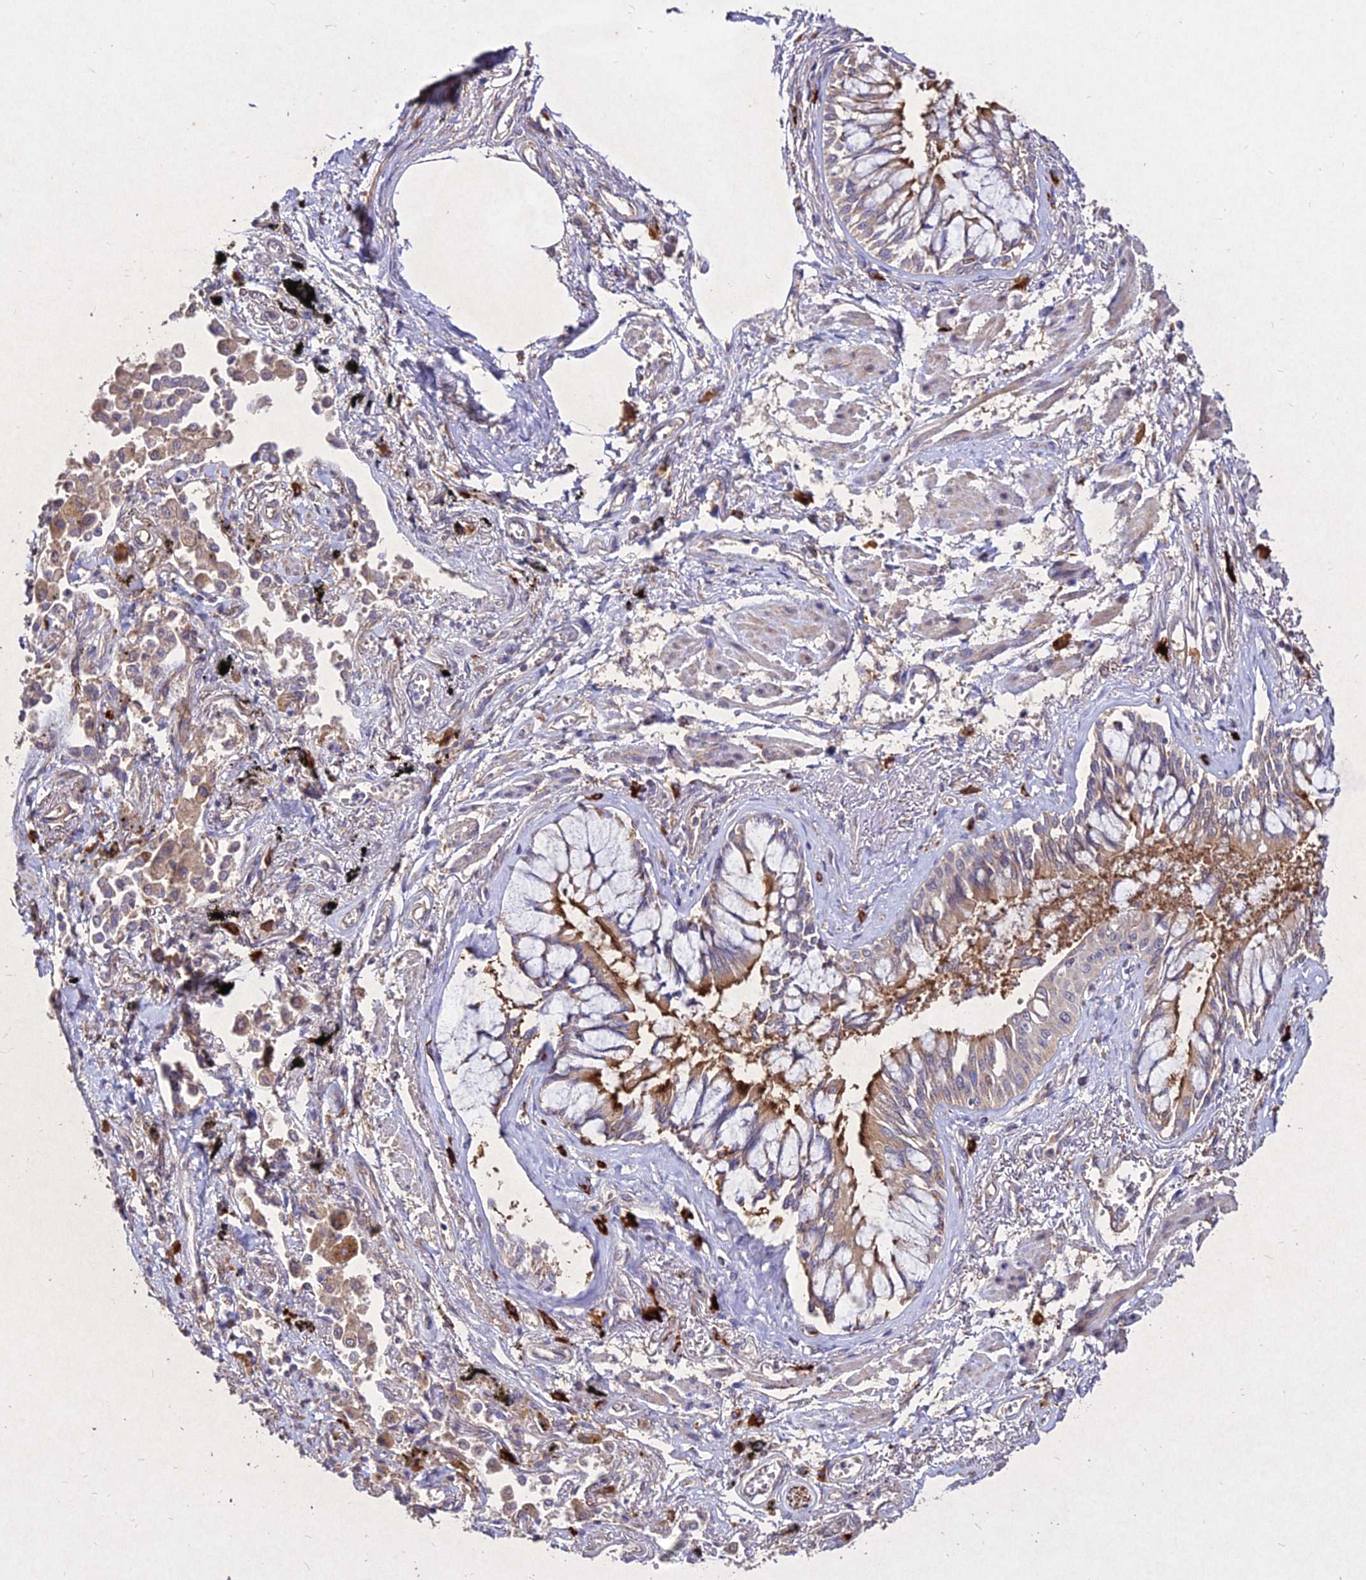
{"staining": {"intensity": "moderate", "quantity": "25%-75%", "location": "cytoplasmic/membranous"}, "tissue": "lung cancer", "cell_type": "Tumor cells", "image_type": "cancer", "snomed": [{"axis": "morphology", "description": "Adenocarcinoma, NOS"}, {"axis": "topography", "description": "Lung"}], "caption": "The micrograph displays staining of lung cancer (adenocarcinoma), revealing moderate cytoplasmic/membranous protein expression (brown color) within tumor cells.", "gene": "SKA1", "patient": {"sex": "male", "age": 67}}